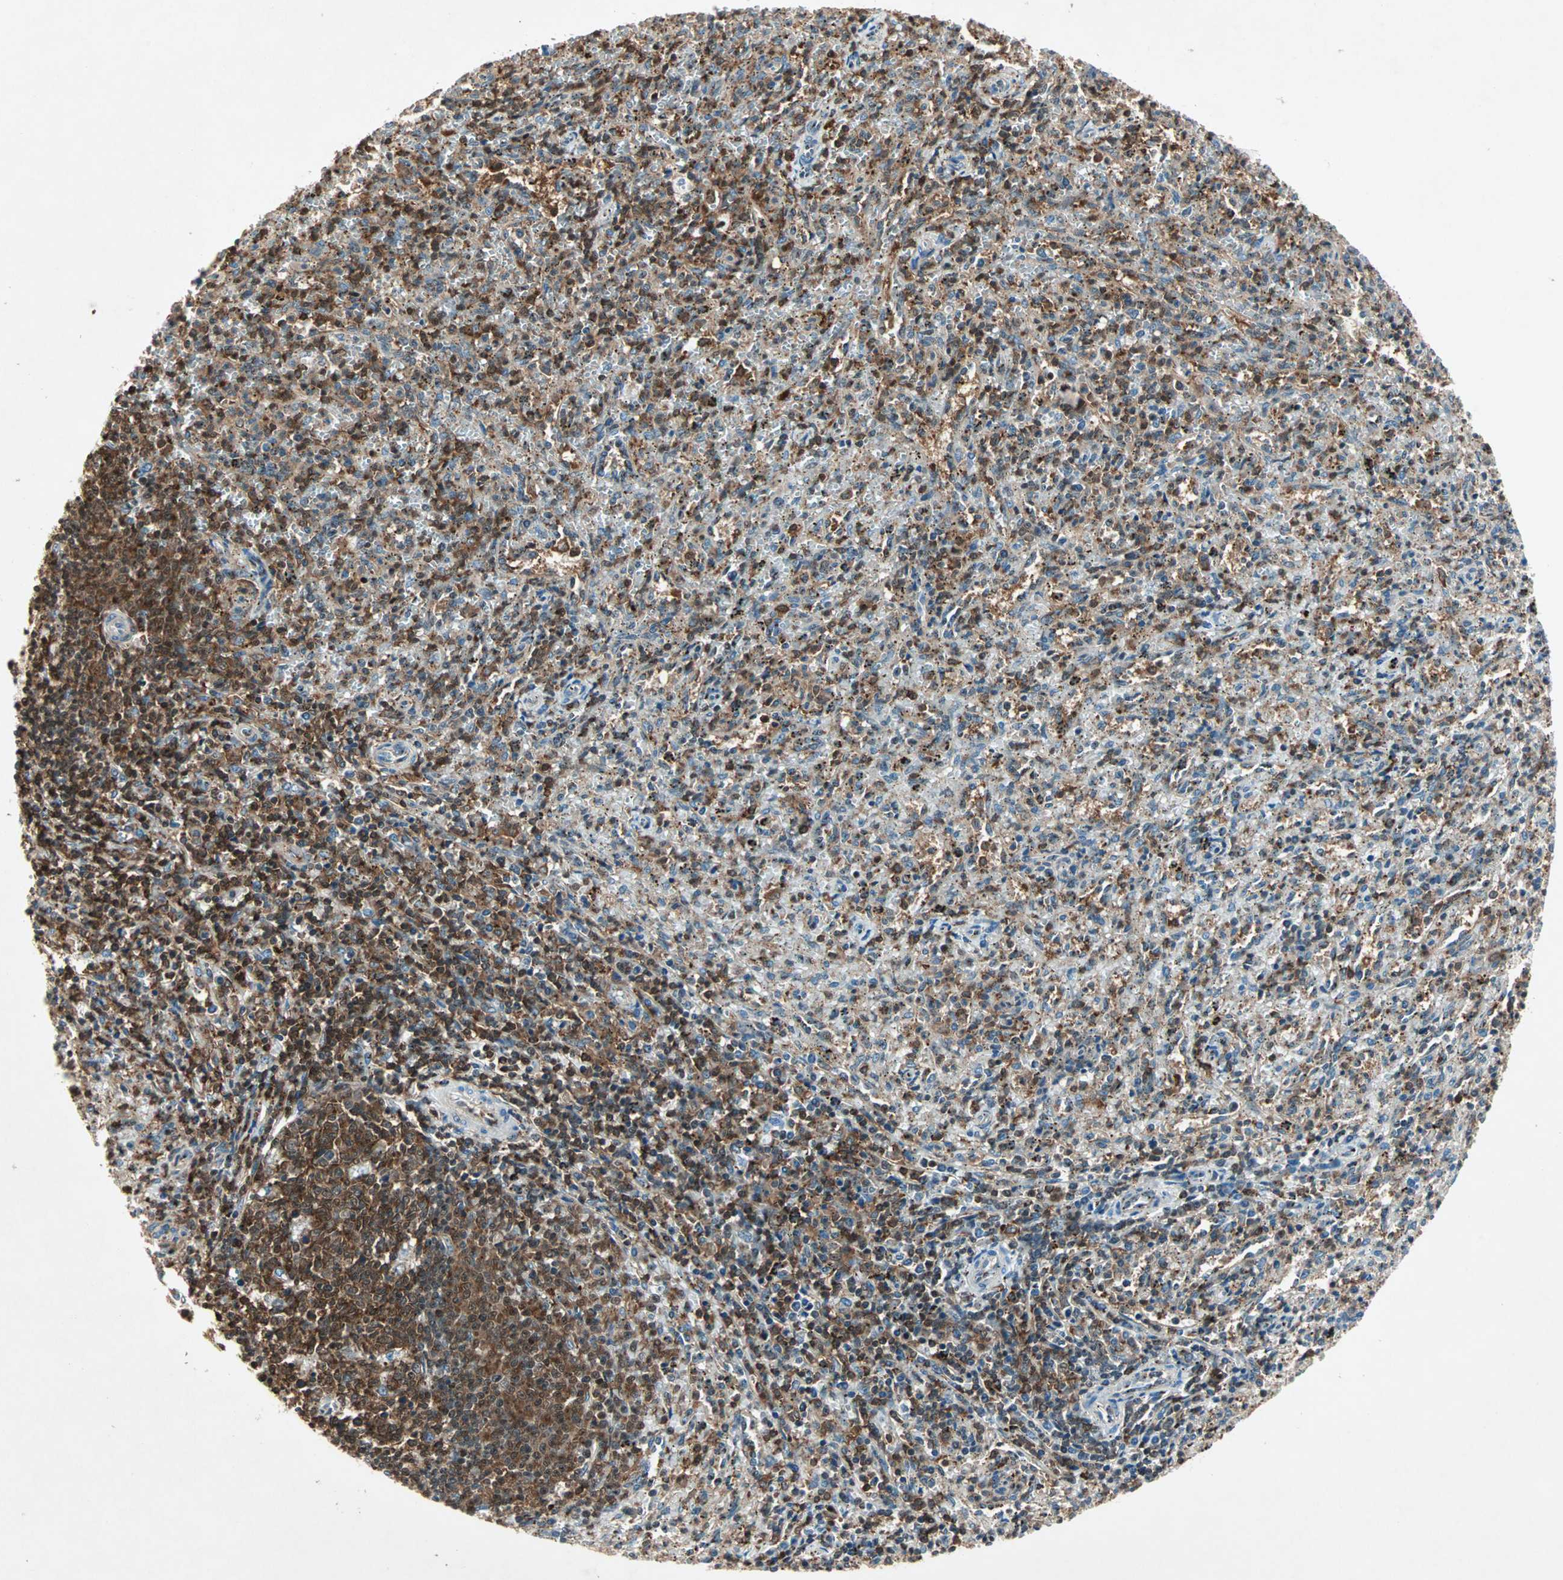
{"staining": {"intensity": "strong", "quantity": ">75%", "location": "cytoplasmic/membranous"}, "tissue": "spleen", "cell_type": "Cells in red pulp", "image_type": "normal", "snomed": [{"axis": "morphology", "description": "Normal tissue, NOS"}, {"axis": "topography", "description": "Spleen"}], "caption": "Cells in red pulp display high levels of strong cytoplasmic/membranous positivity in about >75% of cells in unremarkable human spleen. Nuclei are stained in blue.", "gene": "TEC", "patient": {"sex": "female", "age": 10}}